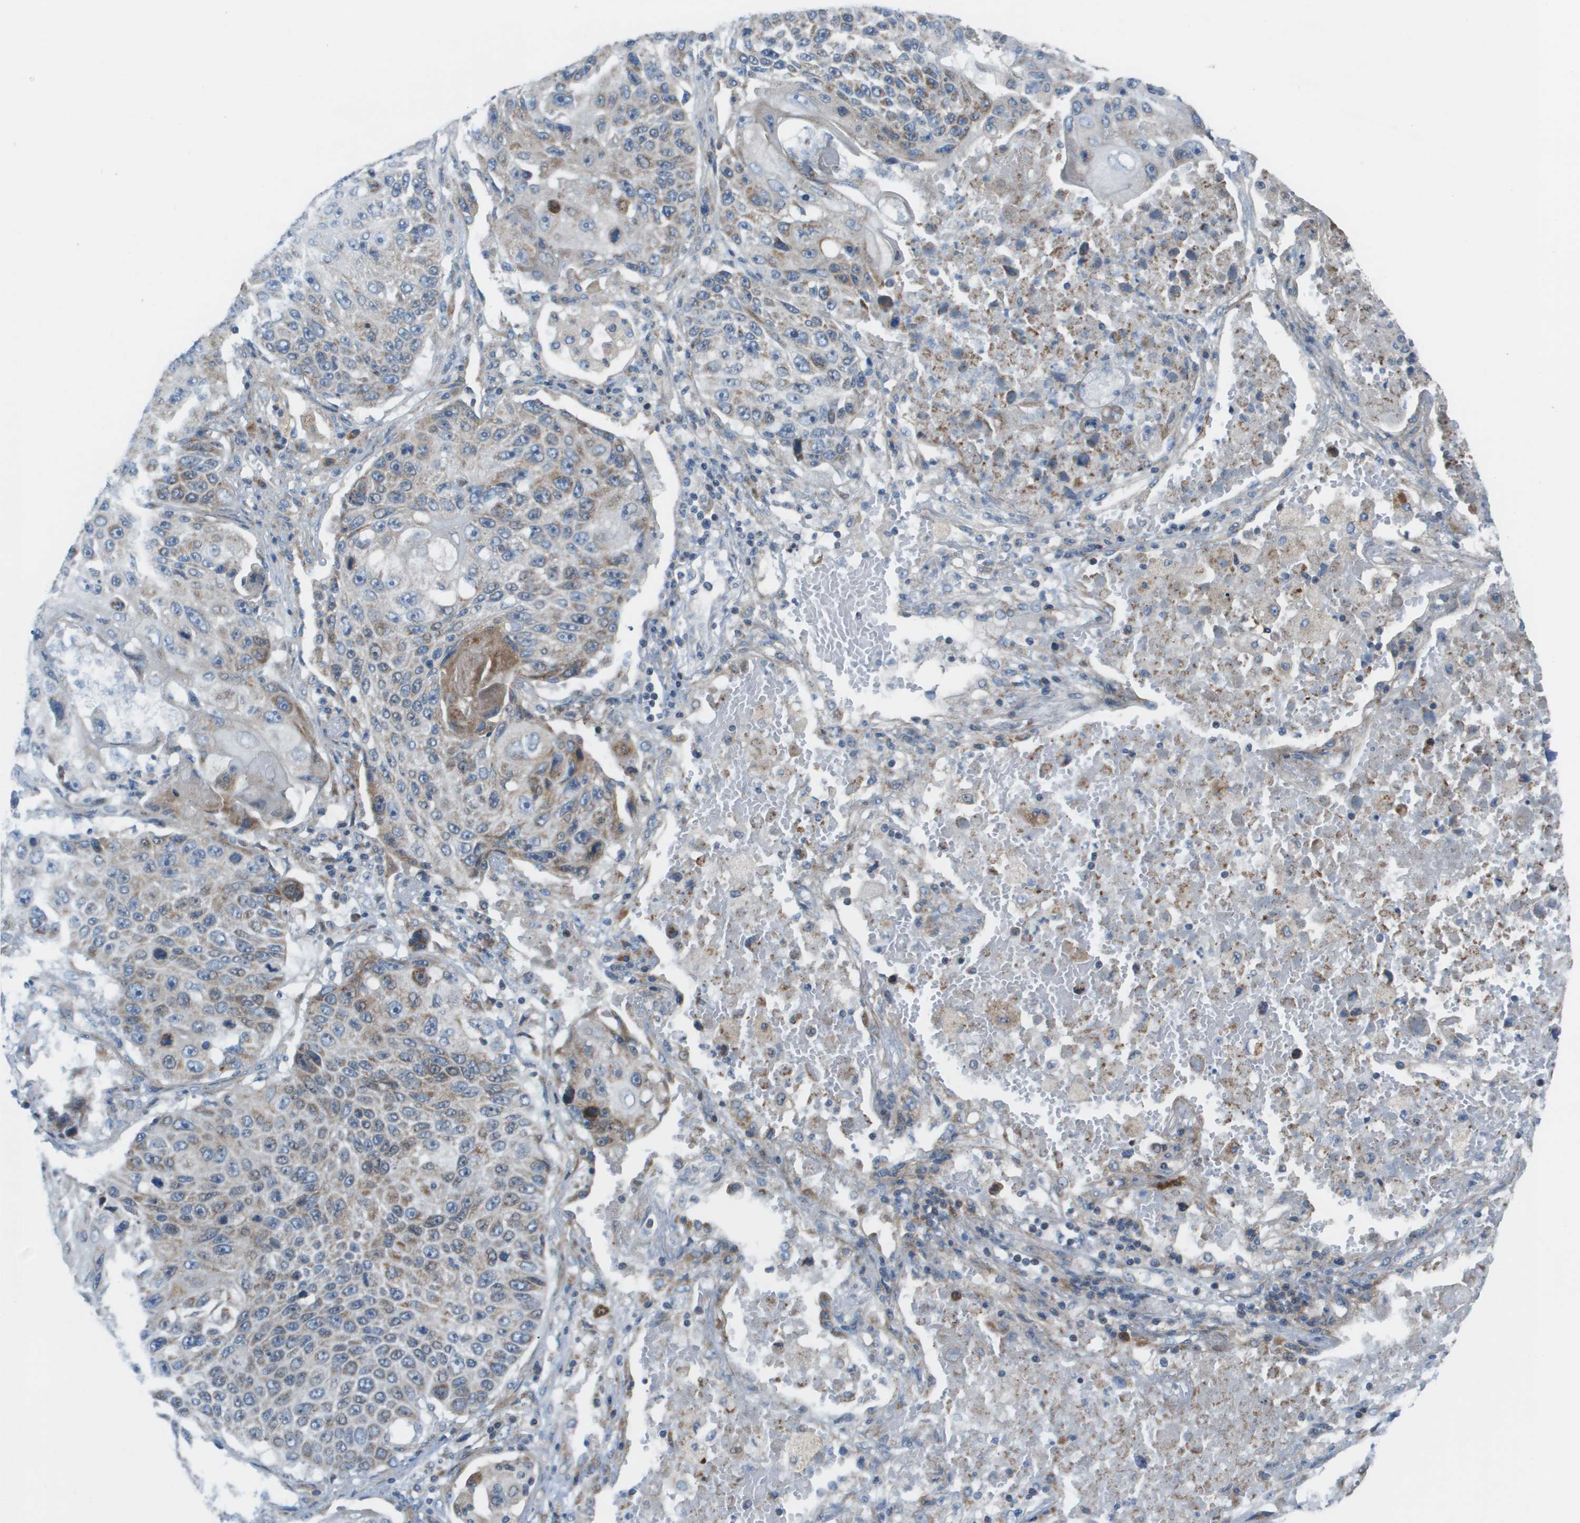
{"staining": {"intensity": "moderate", "quantity": "<25%", "location": "cytoplasmic/membranous"}, "tissue": "lung cancer", "cell_type": "Tumor cells", "image_type": "cancer", "snomed": [{"axis": "morphology", "description": "Squamous cell carcinoma, NOS"}, {"axis": "topography", "description": "Lung"}], "caption": "Lung cancer stained for a protein (brown) demonstrates moderate cytoplasmic/membranous positive positivity in about <25% of tumor cells.", "gene": "GALNT6", "patient": {"sex": "male", "age": 61}}